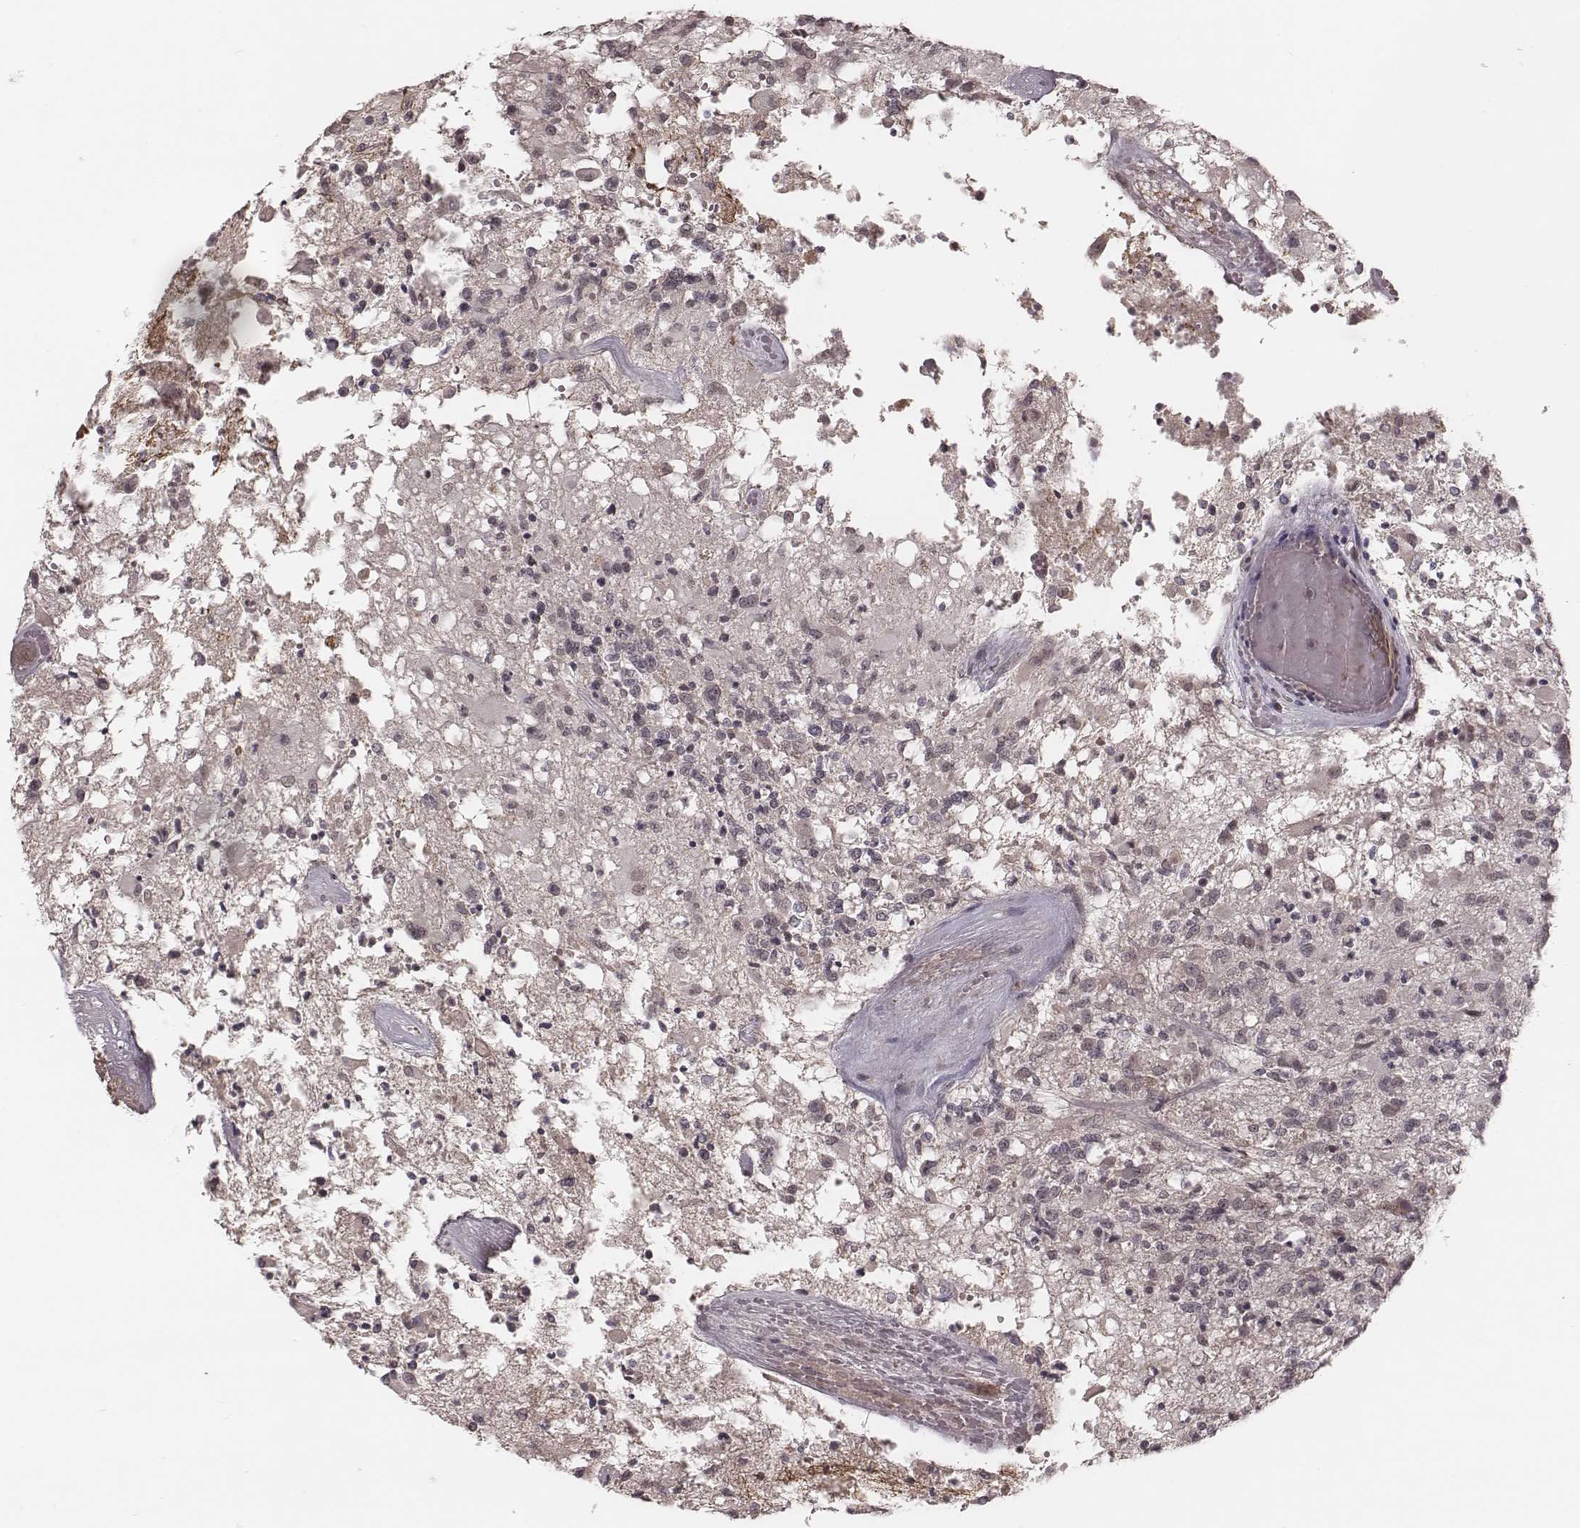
{"staining": {"intensity": "negative", "quantity": "none", "location": "none"}, "tissue": "glioma", "cell_type": "Tumor cells", "image_type": "cancer", "snomed": [{"axis": "morphology", "description": "Glioma, malignant, High grade"}, {"axis": "topography", "description": "Brain"}], "caption": "The IHC micrograph has no significant expression in tumor cells of glioma tissue. (DAB immunohistochemistry (IHC) with hematoxylin counter stain).", "gene": "IL5", "patient": {"sex": "female", "age": 63}}